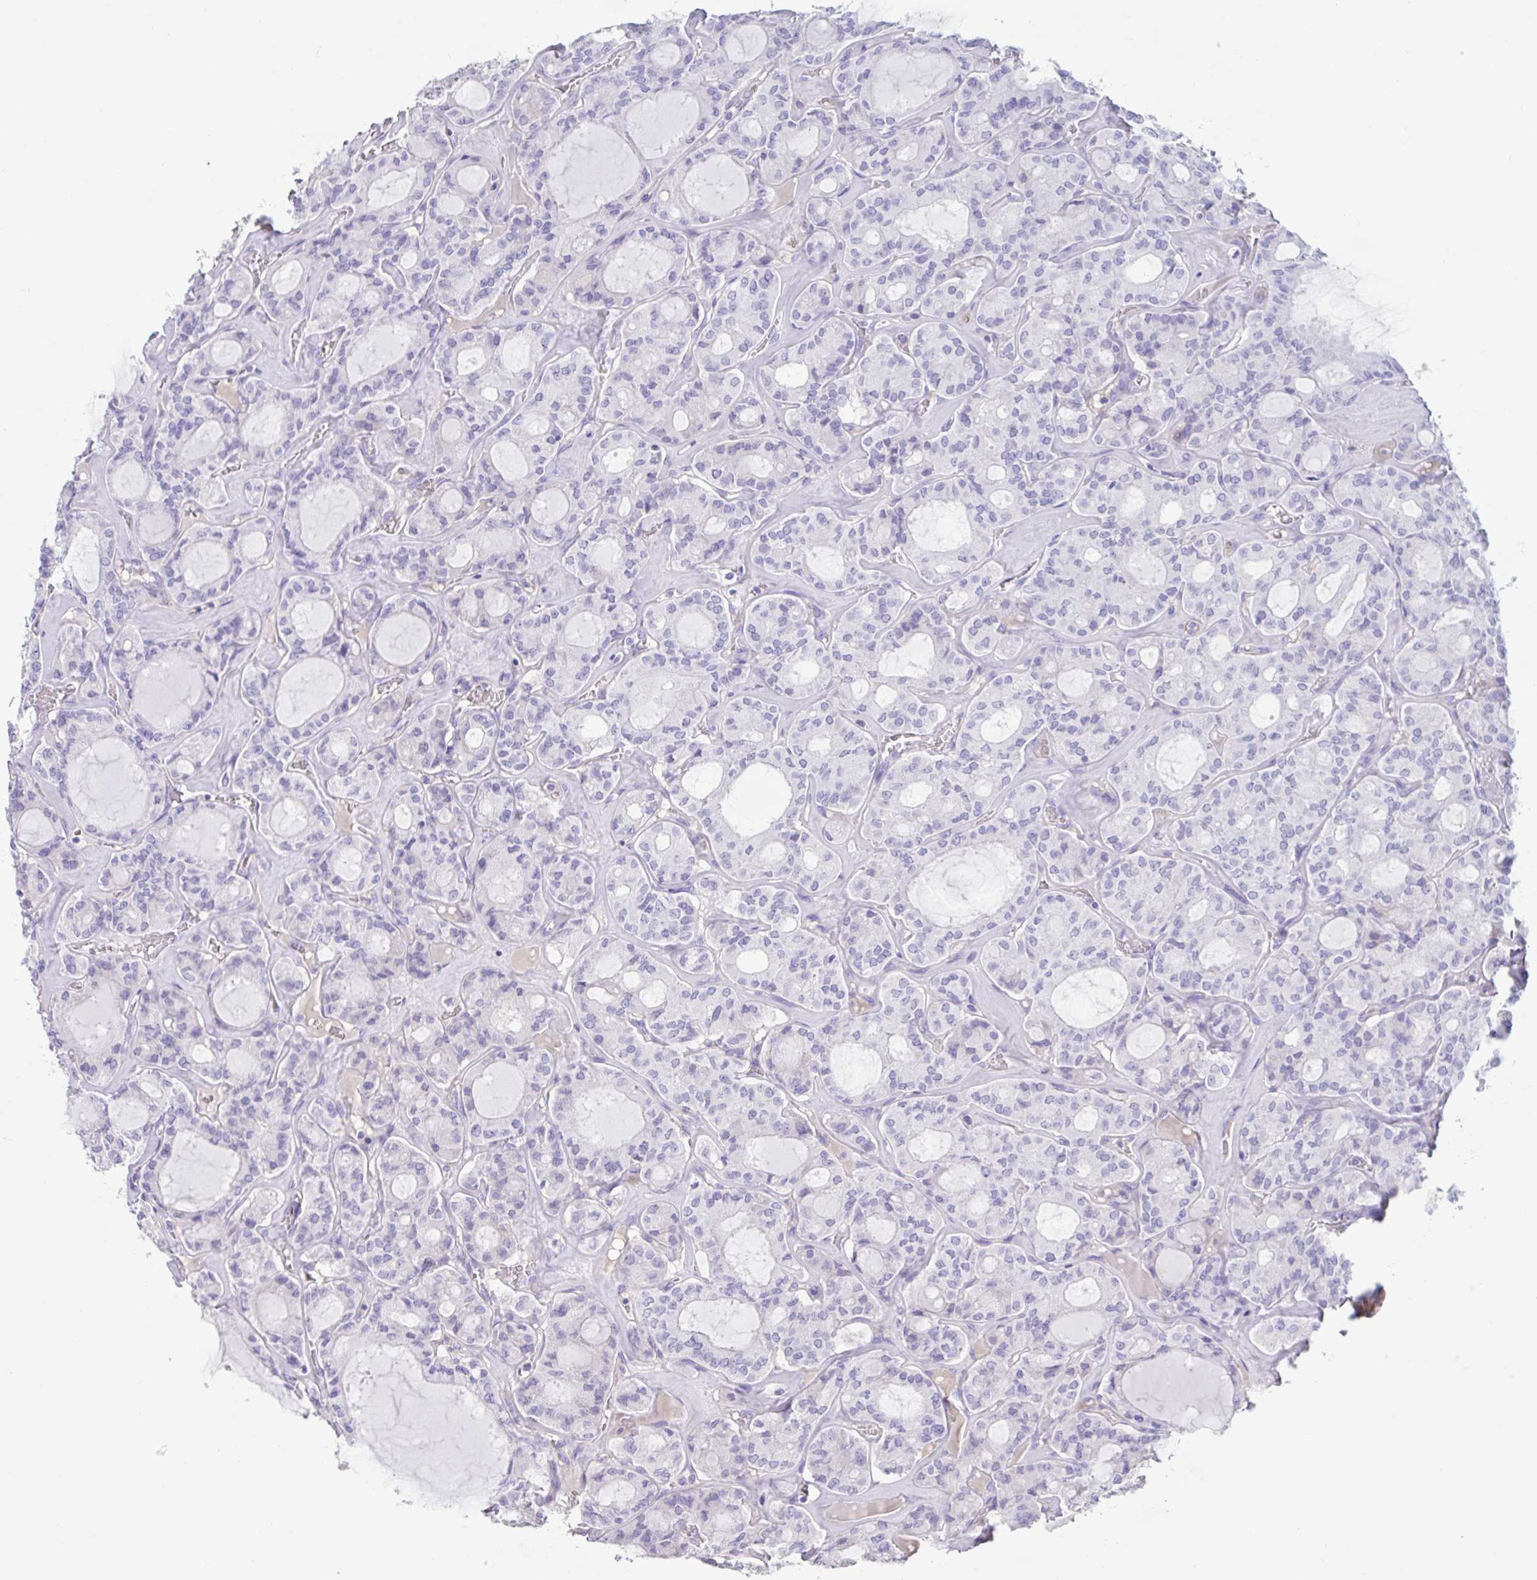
{"staining": {"intensity": "negative", "quantity": "none", "location": "none"}, "tissue": "thyroid cancer", "cell_type": "Tumor cells", "image_type": "cancer", "snomed": [{"axis": "morphology", "description": "Papillary adenocarcinoma, NOS"}, {"axis": "topography", "description": "Thyroid gland"}], "caption": "There is no significant staining in tumor cells of thyroid cancer.", "gene": "TNNC1", "patient": {"sex": "male", "age": 87}}